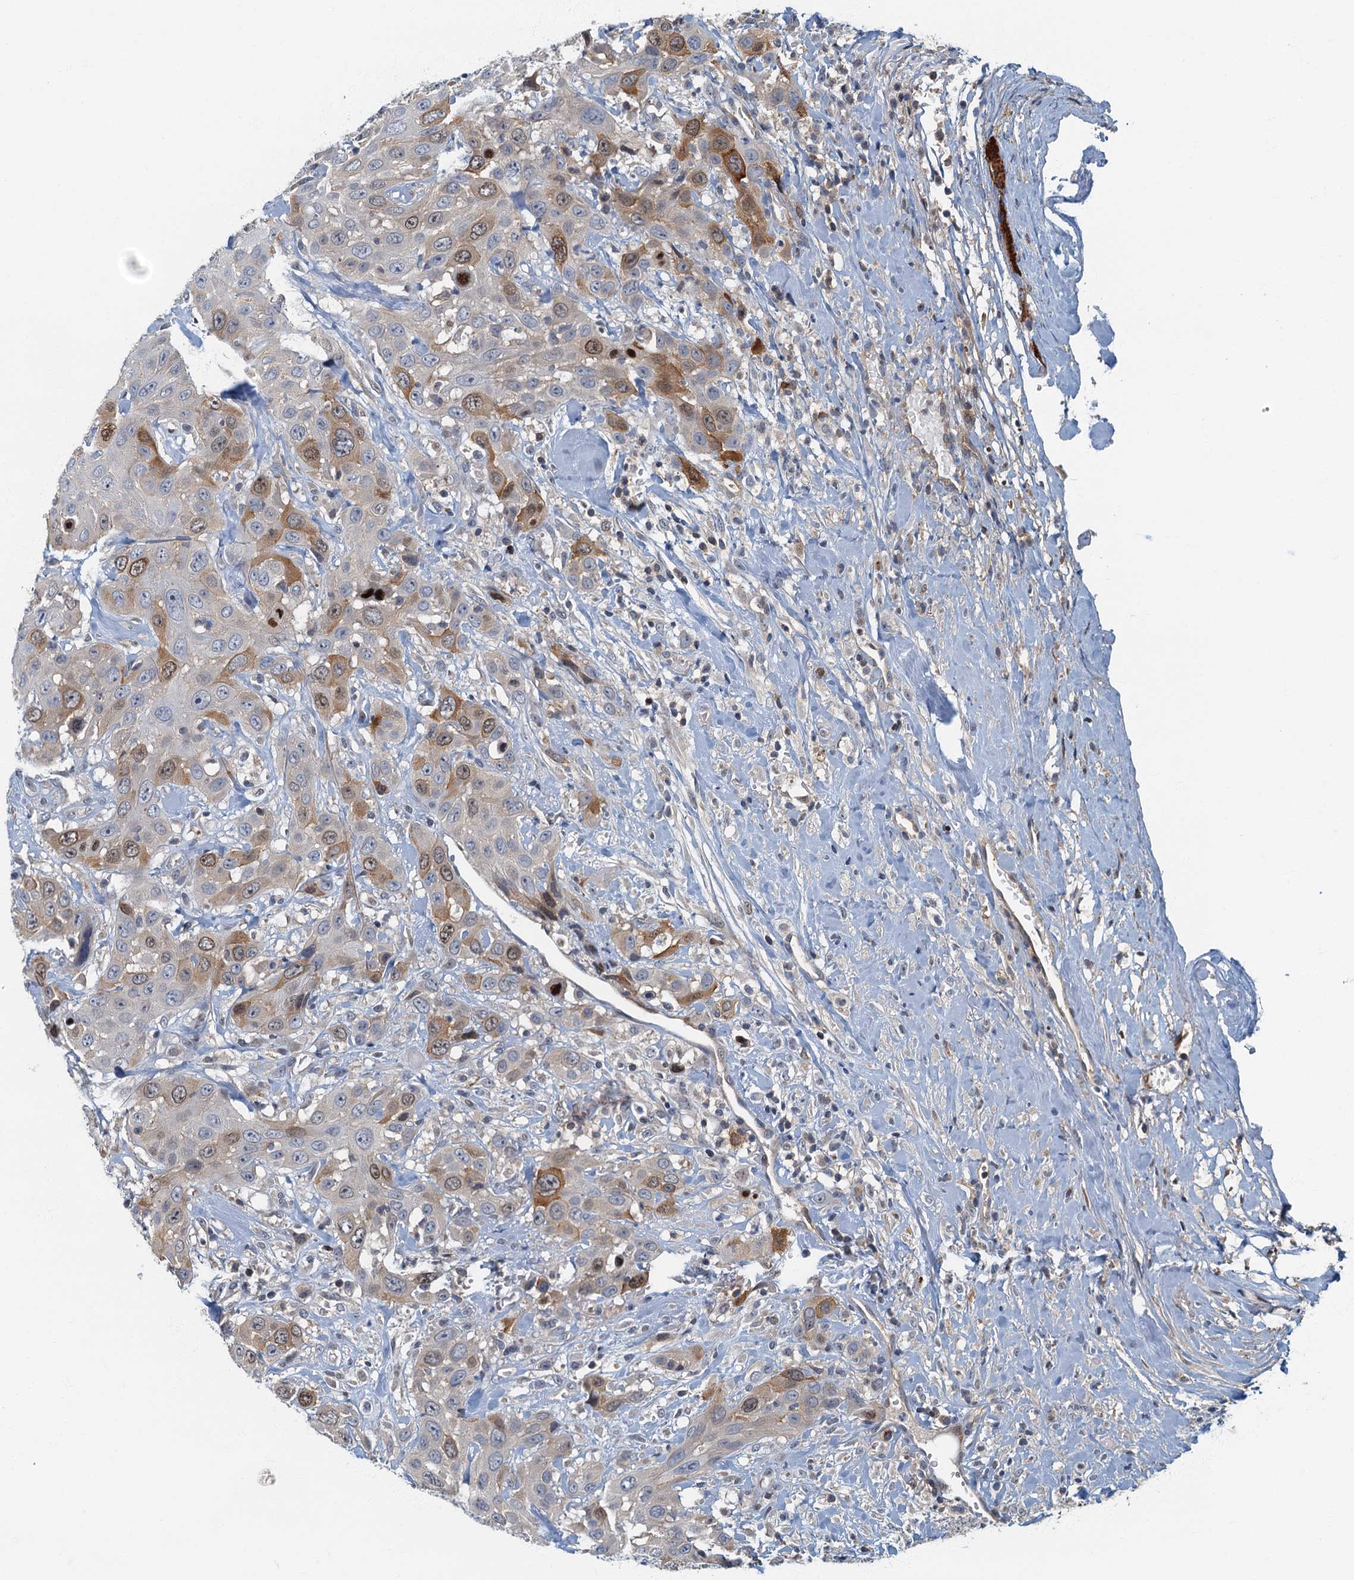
{"staining": {"intensity": "moderate", "quantity": "<25%", "location": "cytoplasmic/membranous,nuclear"}, "tissue": "head and neck cancer", "cell_type": "Tumor cells", "image_type": "cancer", "snomed": [{"axis": "morphology", "description": "Squamous cell carcinoma, NOS"}, {"axis": "topography", "description": "Head-Neck"}], "caption": "Brown immunohistochemical staining in human head and neck squamous cell carcinoma demonstrates moderate cytoplasmic/membranous and nuclear expression in approximately <25% of tumor cells. (DAB IHC, brown staining for protein, blue staining for nuclei).", "gene": "CKAP2L", "patient": {"sex": "male", "age": 81}}